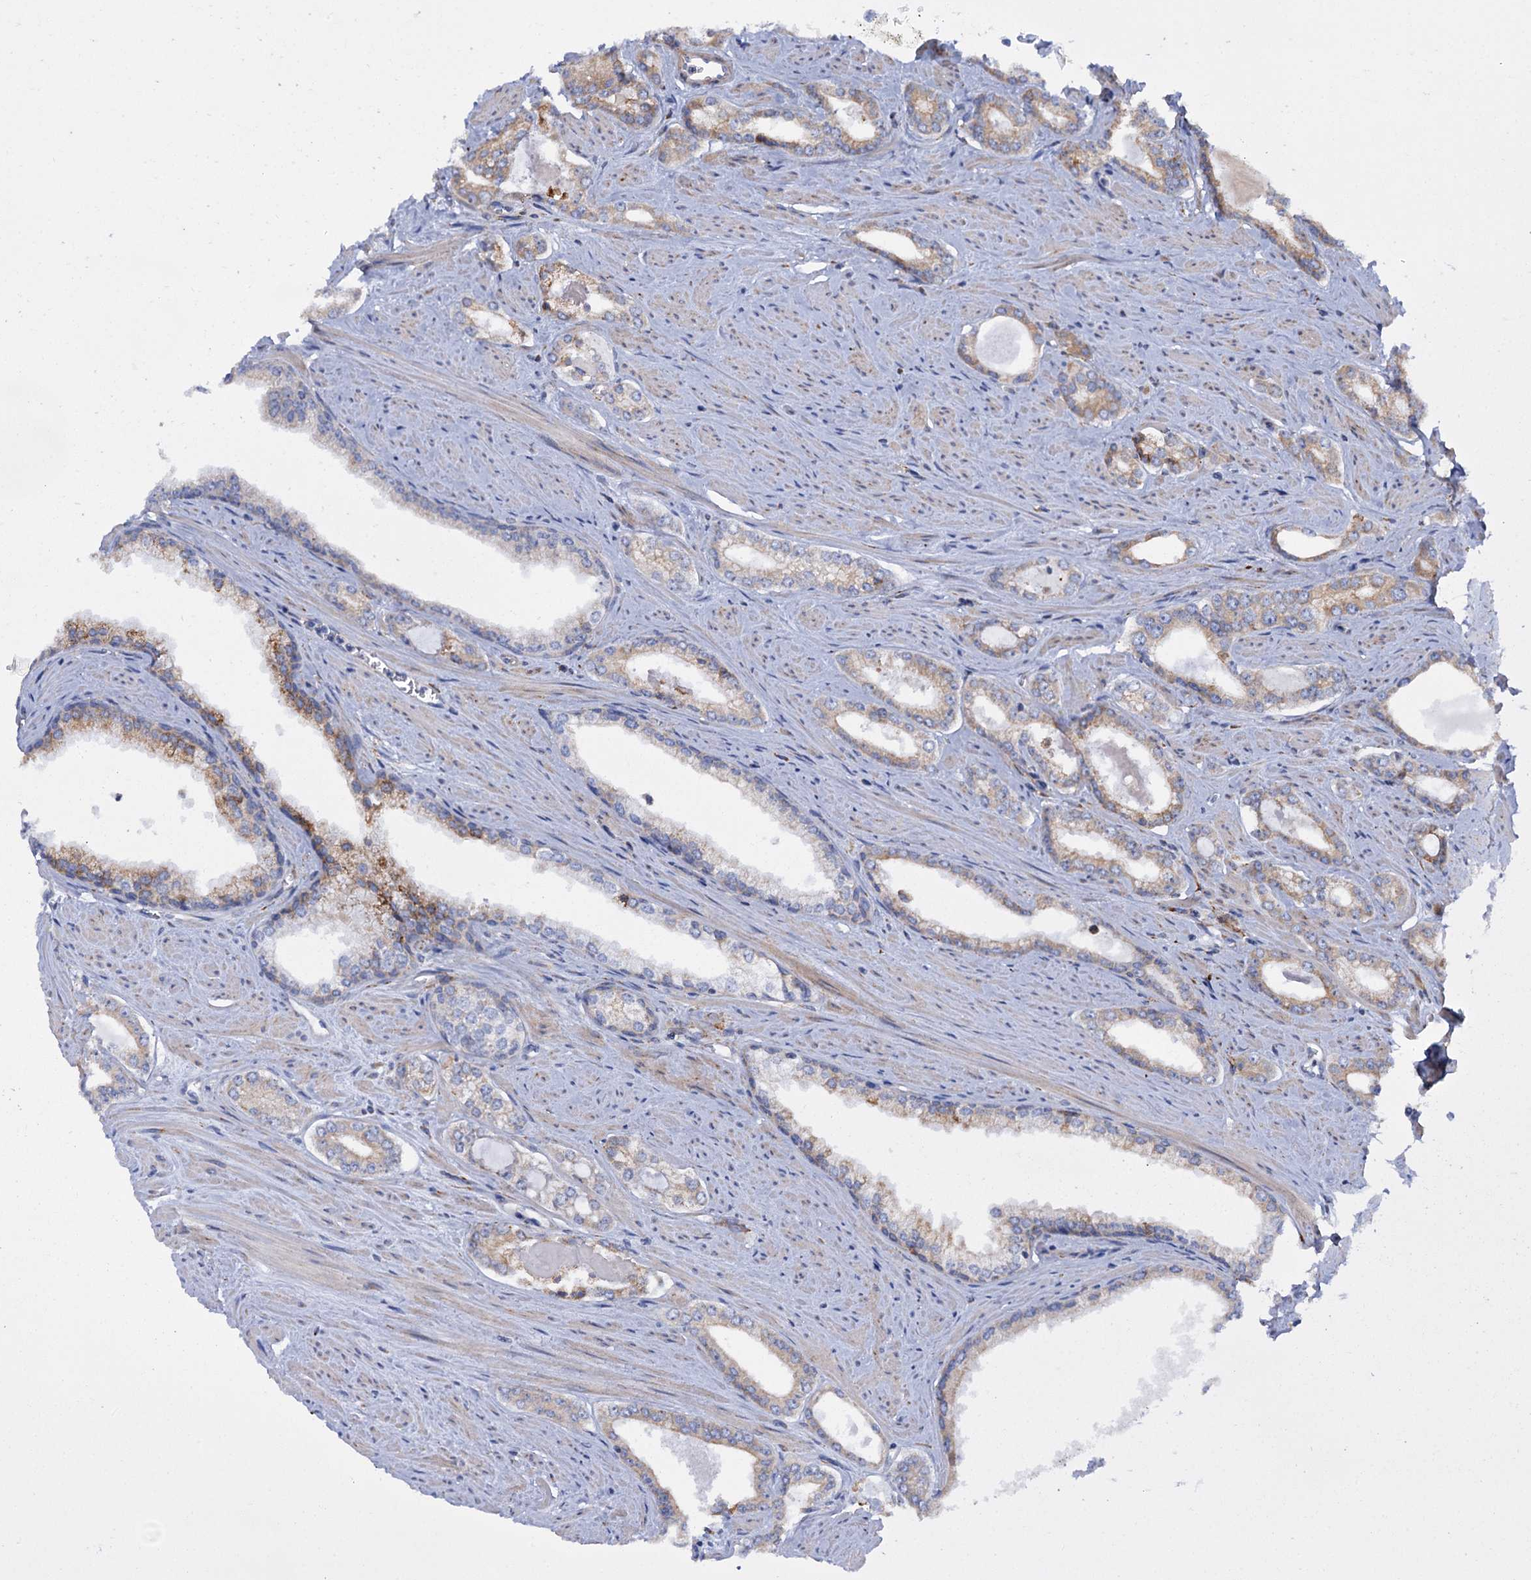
{"staining": {"intensity": "moderate", "quantity": "25%-75%", "location": "cytoplasmic/membranous"}, "tissue": "prostate cancer", "cell_type": "Tumor cells", "image_type": "cancer", "snomed": [{"axis": "morphology", "description": "Adenocarcinoma, Low grade"}, {"axis": "topography", "description": "Prostate and seminal vesicle, NOS"}], "caption": "Approximately 25%-75% of tumor cells in human prostate adenocarcinoma (low-grade) exhibit moderate cytoplasmic/membranous protein expression as visualized by brown immunohistochemical staining.", "gene": "SHE", "patient": {"sex": "male", "age": 60}}